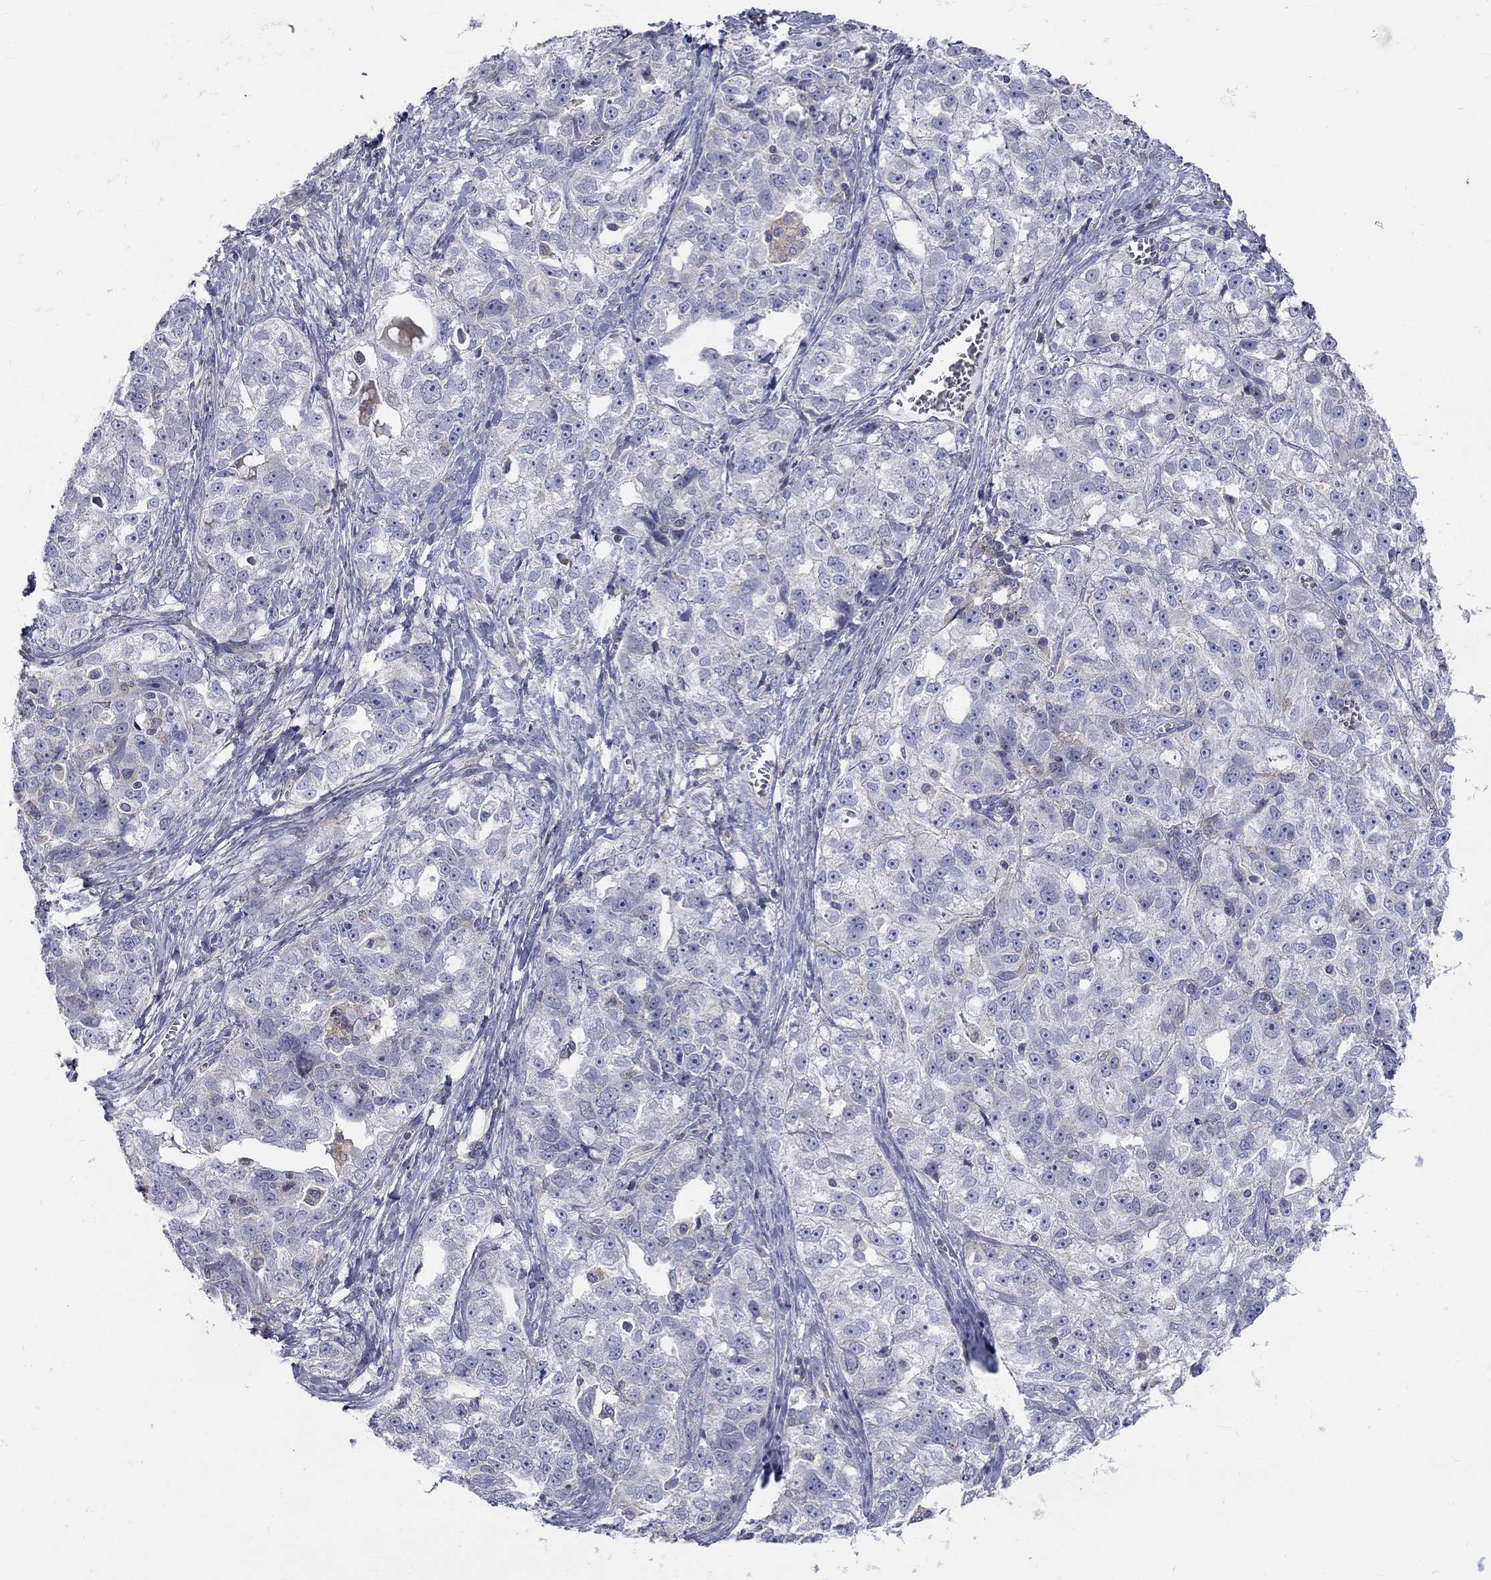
{"staining": {"intensity": "weak", "quantity": "<25%", "location": "cytoplasmic/membranous"}, "tissue": "ovarian cancer", "cell_type": "Tumor cells", "image_type": "cancer", "snomed": [{"axis": "morphology", "description": "Cystadenocarcinoma, serous, NOS"}, {"axis": "topography", "description": "Ovary"}], "caption": "High magnification brightfield microscopy of ovarian cancer stained with DAB (brown) and counterstained with hematoxylin (blue): tumor cells show no significant positivity. (DAB immunohistochemistry visualized using brightfield microscopy, high magnification).", "gene": "PCDHGA10", "patient": {"sex": "female", "age": 51}}